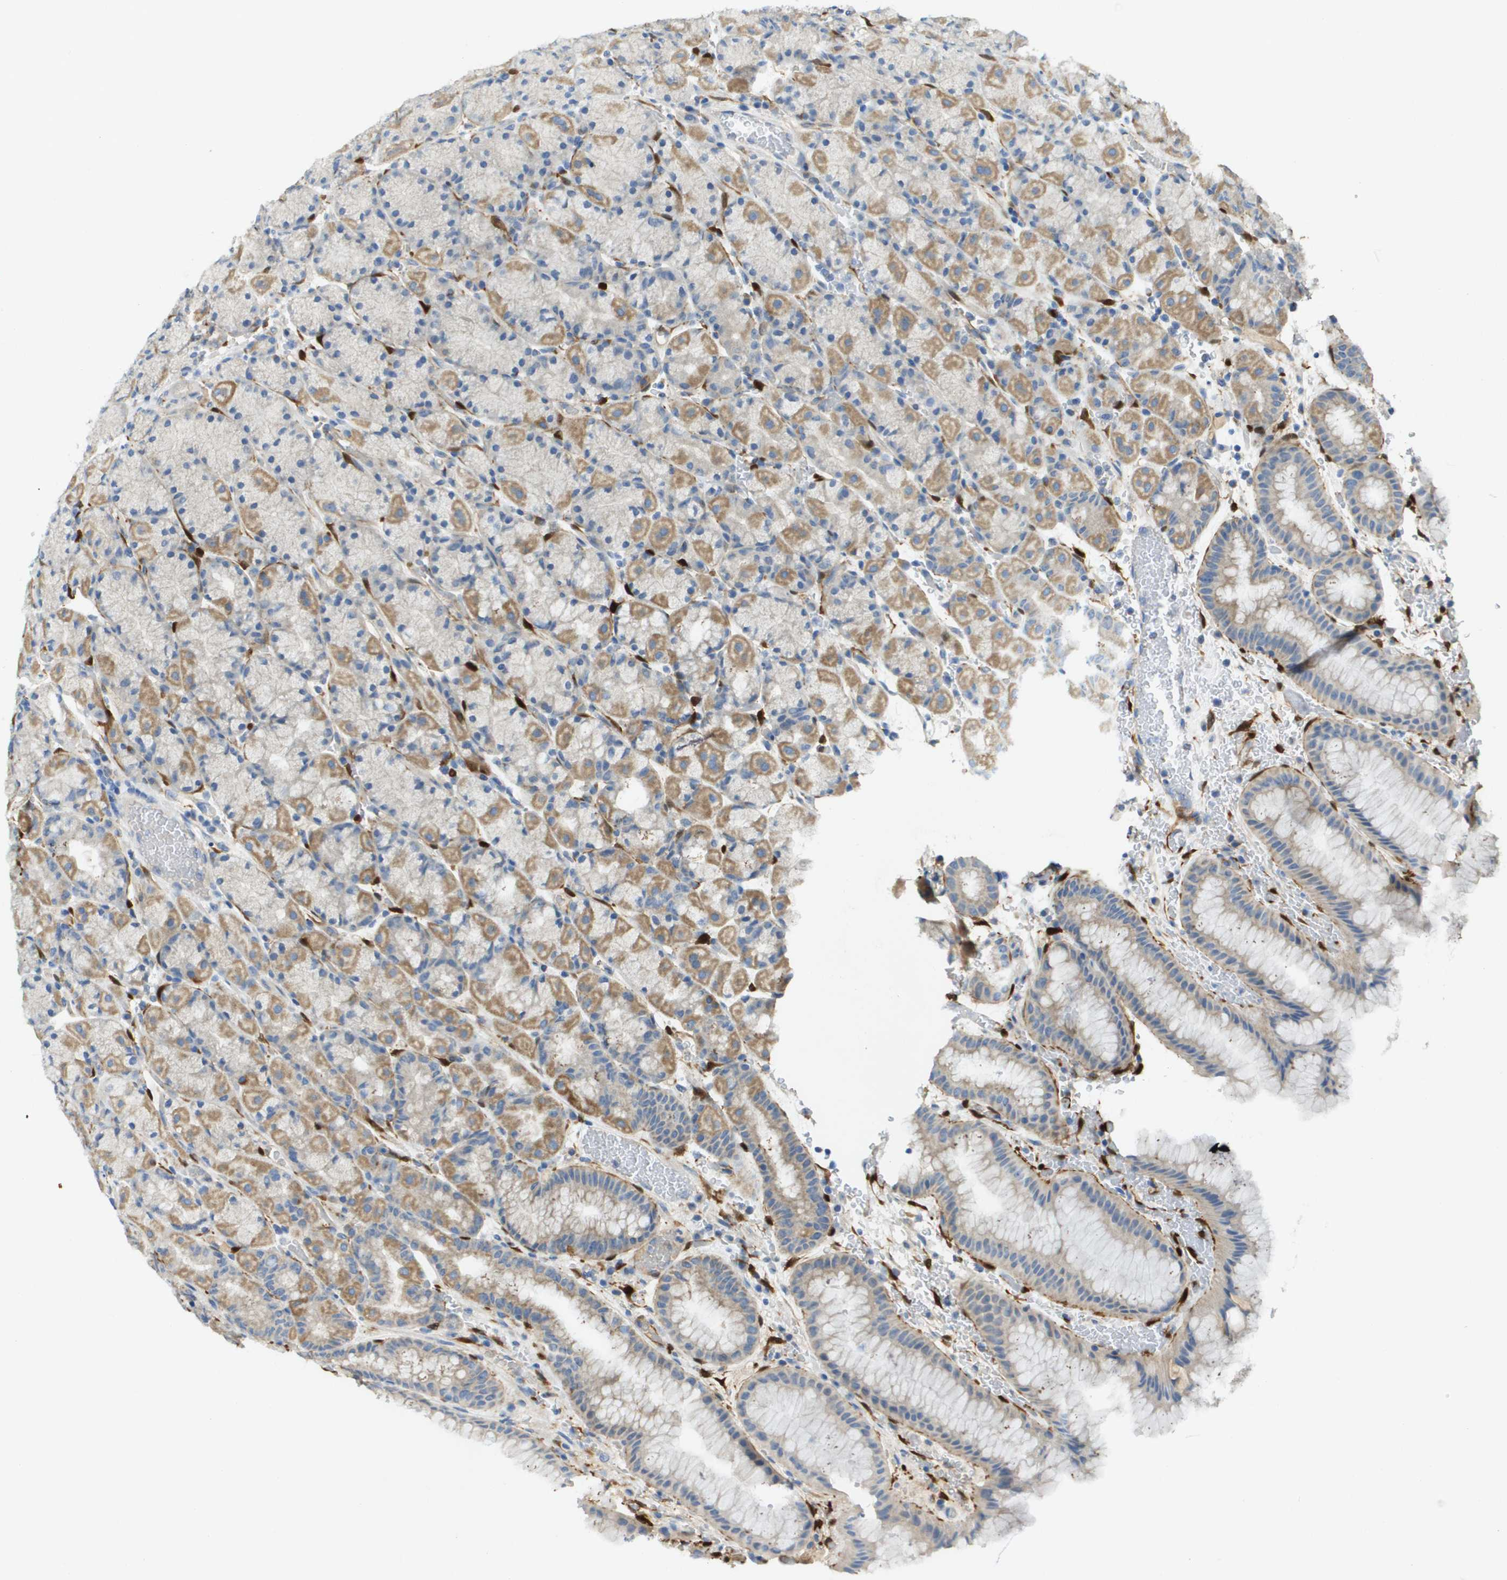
{"staining": {"intensity": "moderate", "quantity": "25%-75%", "location": "cytoplasmic/membranous"}, "tissue": "stomach", "cell_type": "Glandular cells", "image_type": "normal", "snomed": [{"axis": "morphology", "description": "Normal tissue, NOS"}, {"axis": "morphology", "description": "Carcinoid, malignant, NOS"}, {"axis": "topography", "description": "Stomach, upper"}], "caption": "Protein staining exhibits moderate cytoplasmic/membranous positivity in approximately 25%-75% of glandular cells in benign stomach.", "gene": "CYGB", "patient": {"sex": "male", "age": 39}}